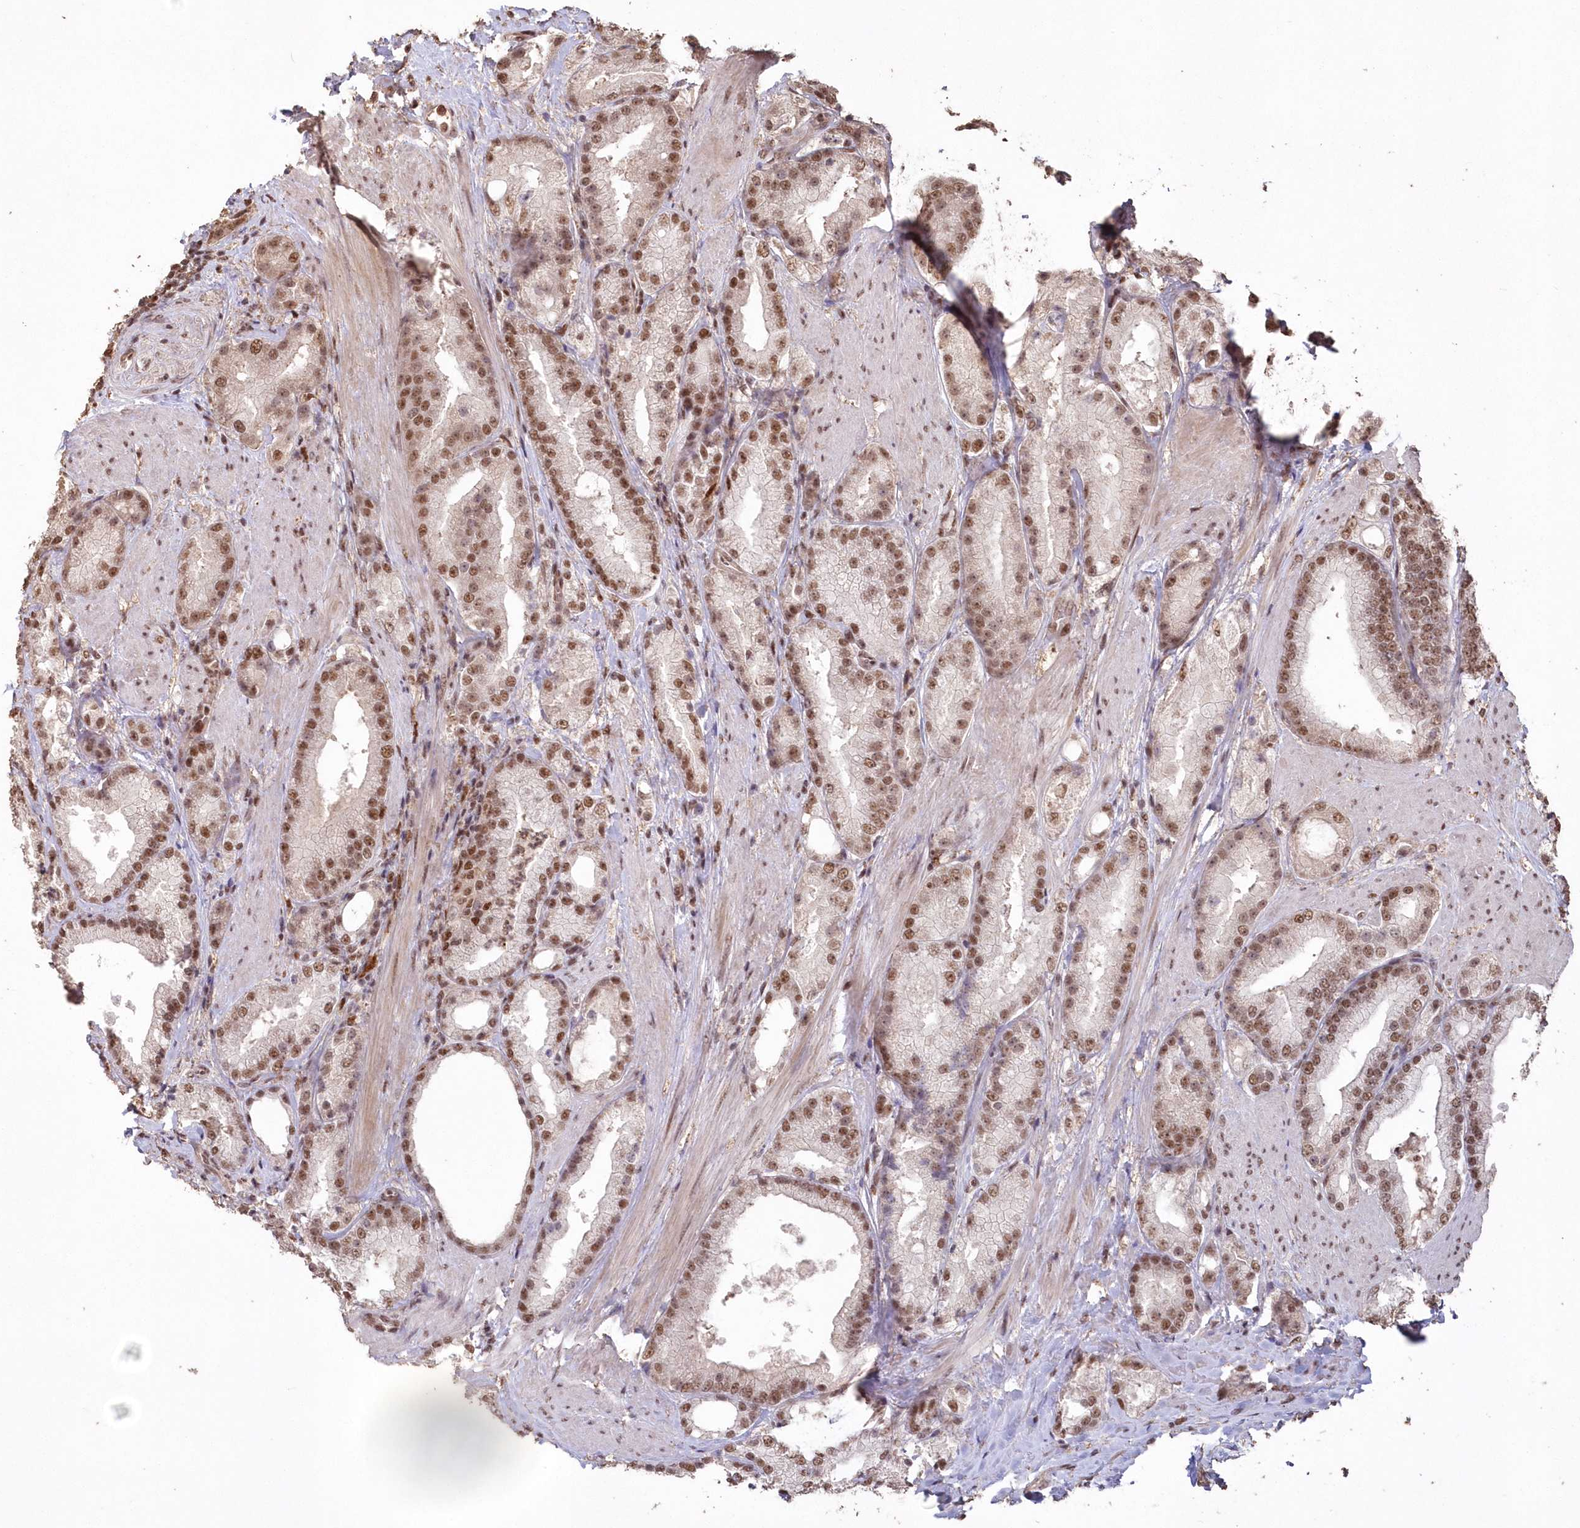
{"staining": {"intensity": "moderate", "quantity": ">75%", "location": "nuclear"}, "tissue": "prostate cancer", "cell_type": "Tumor cells", "image_type": "cancer", "snomed": [{"axis": "morphology", "description": "Adenocarcinoma, Low grade"}, {"axis": "topography", "description": "Prostate"}], "caption": "The image demonstrates immunohistochemical staining of prostate cancer. There is moderate nuclear staining is present in about >75% of tumor cells.", "gene": "PDS5A", "patient": {"sex": "male", "age": 67}}